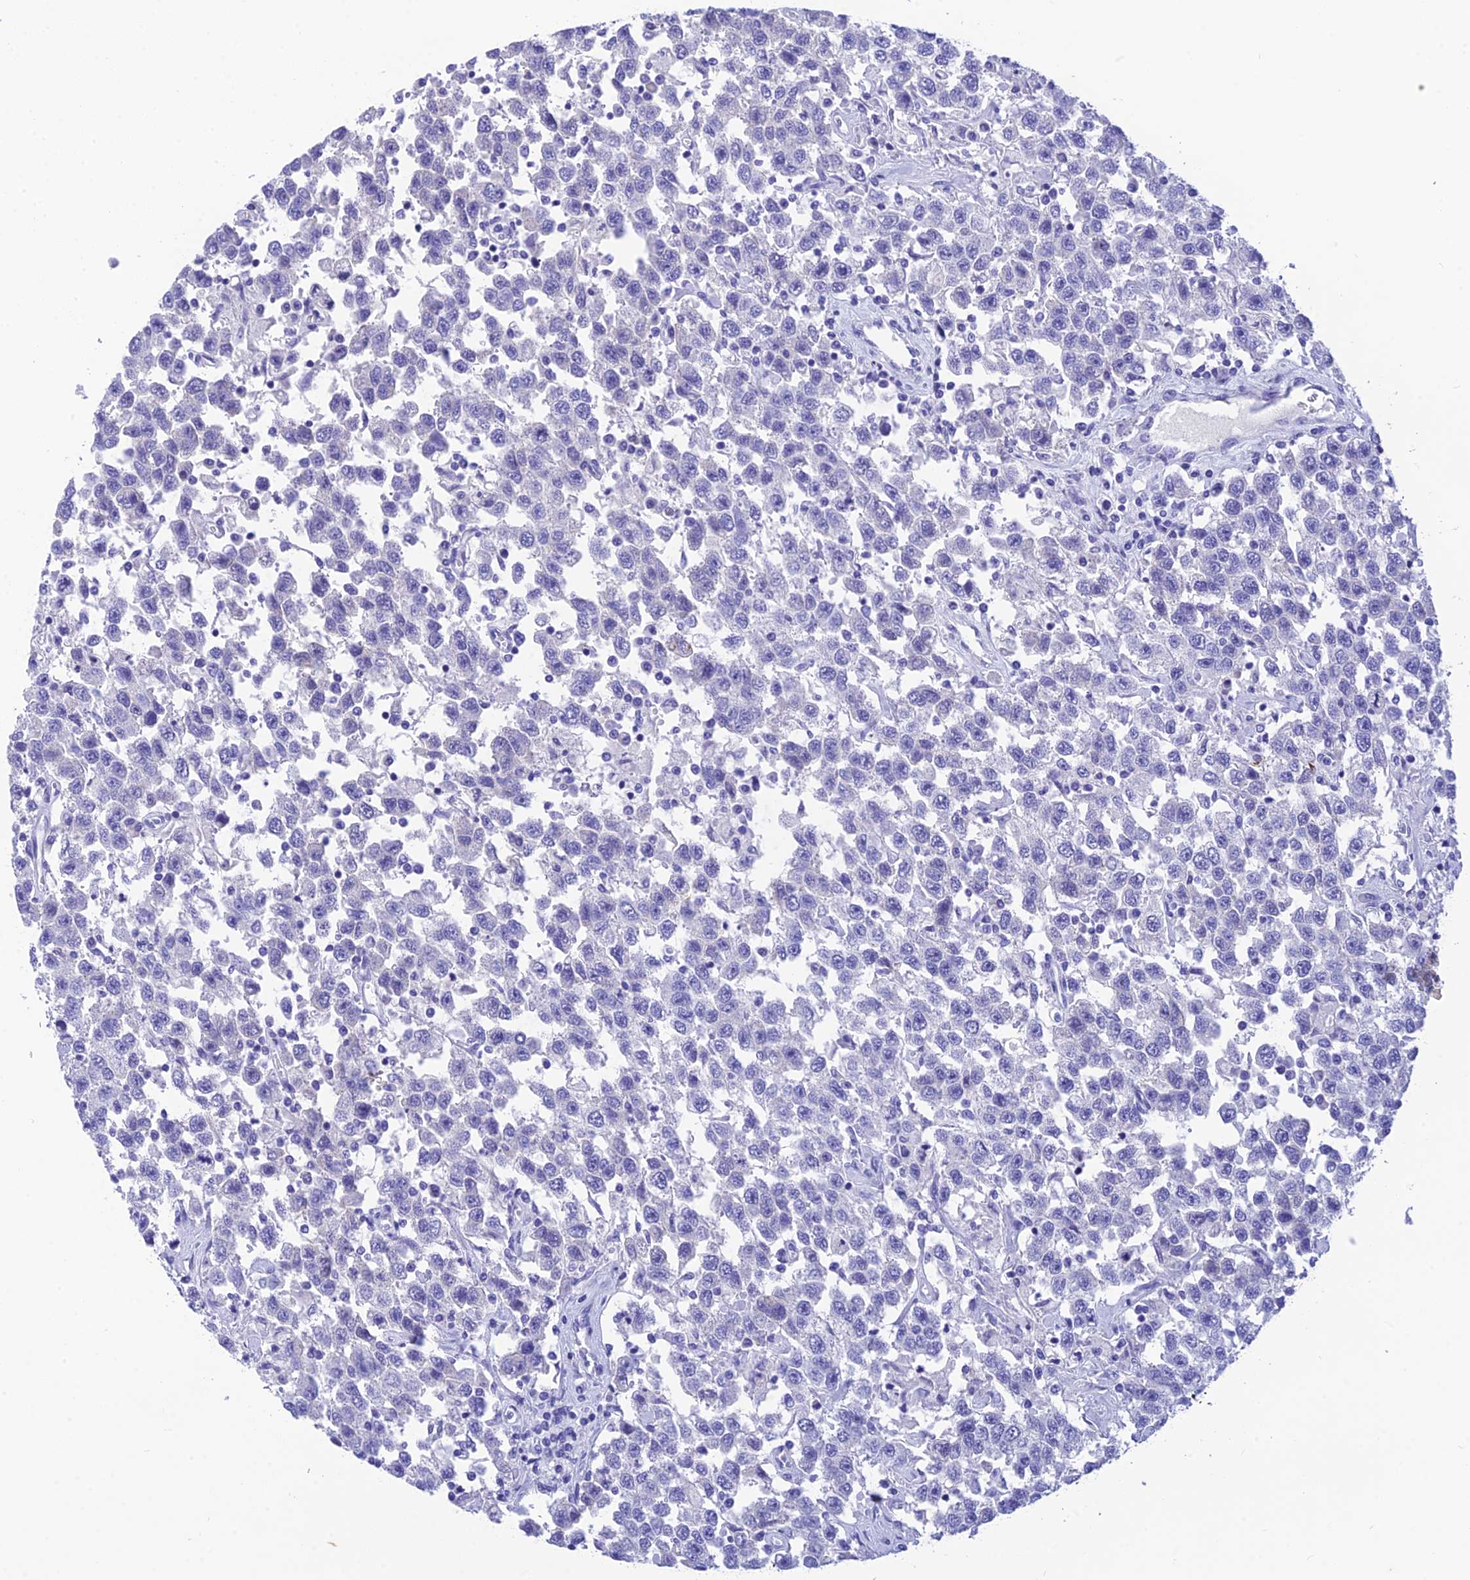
{"staining": {"intensity": "negative", "quantity": "none", "location": "none"}, "tissue": "testis cancer", "cell_type": "Tumor cells", "image_type": "cancer", "snomed": [{"axis": "morphology", "description": "Seminoma, NOS"}, {"axis": "topography", "description": "Testis"}], "caption": "The photomicrograph reveals no significant expression in tumor cells of seminoma (testis).", "gene": "KDELR3", "patient": {"sex": "male", "age": 41}}